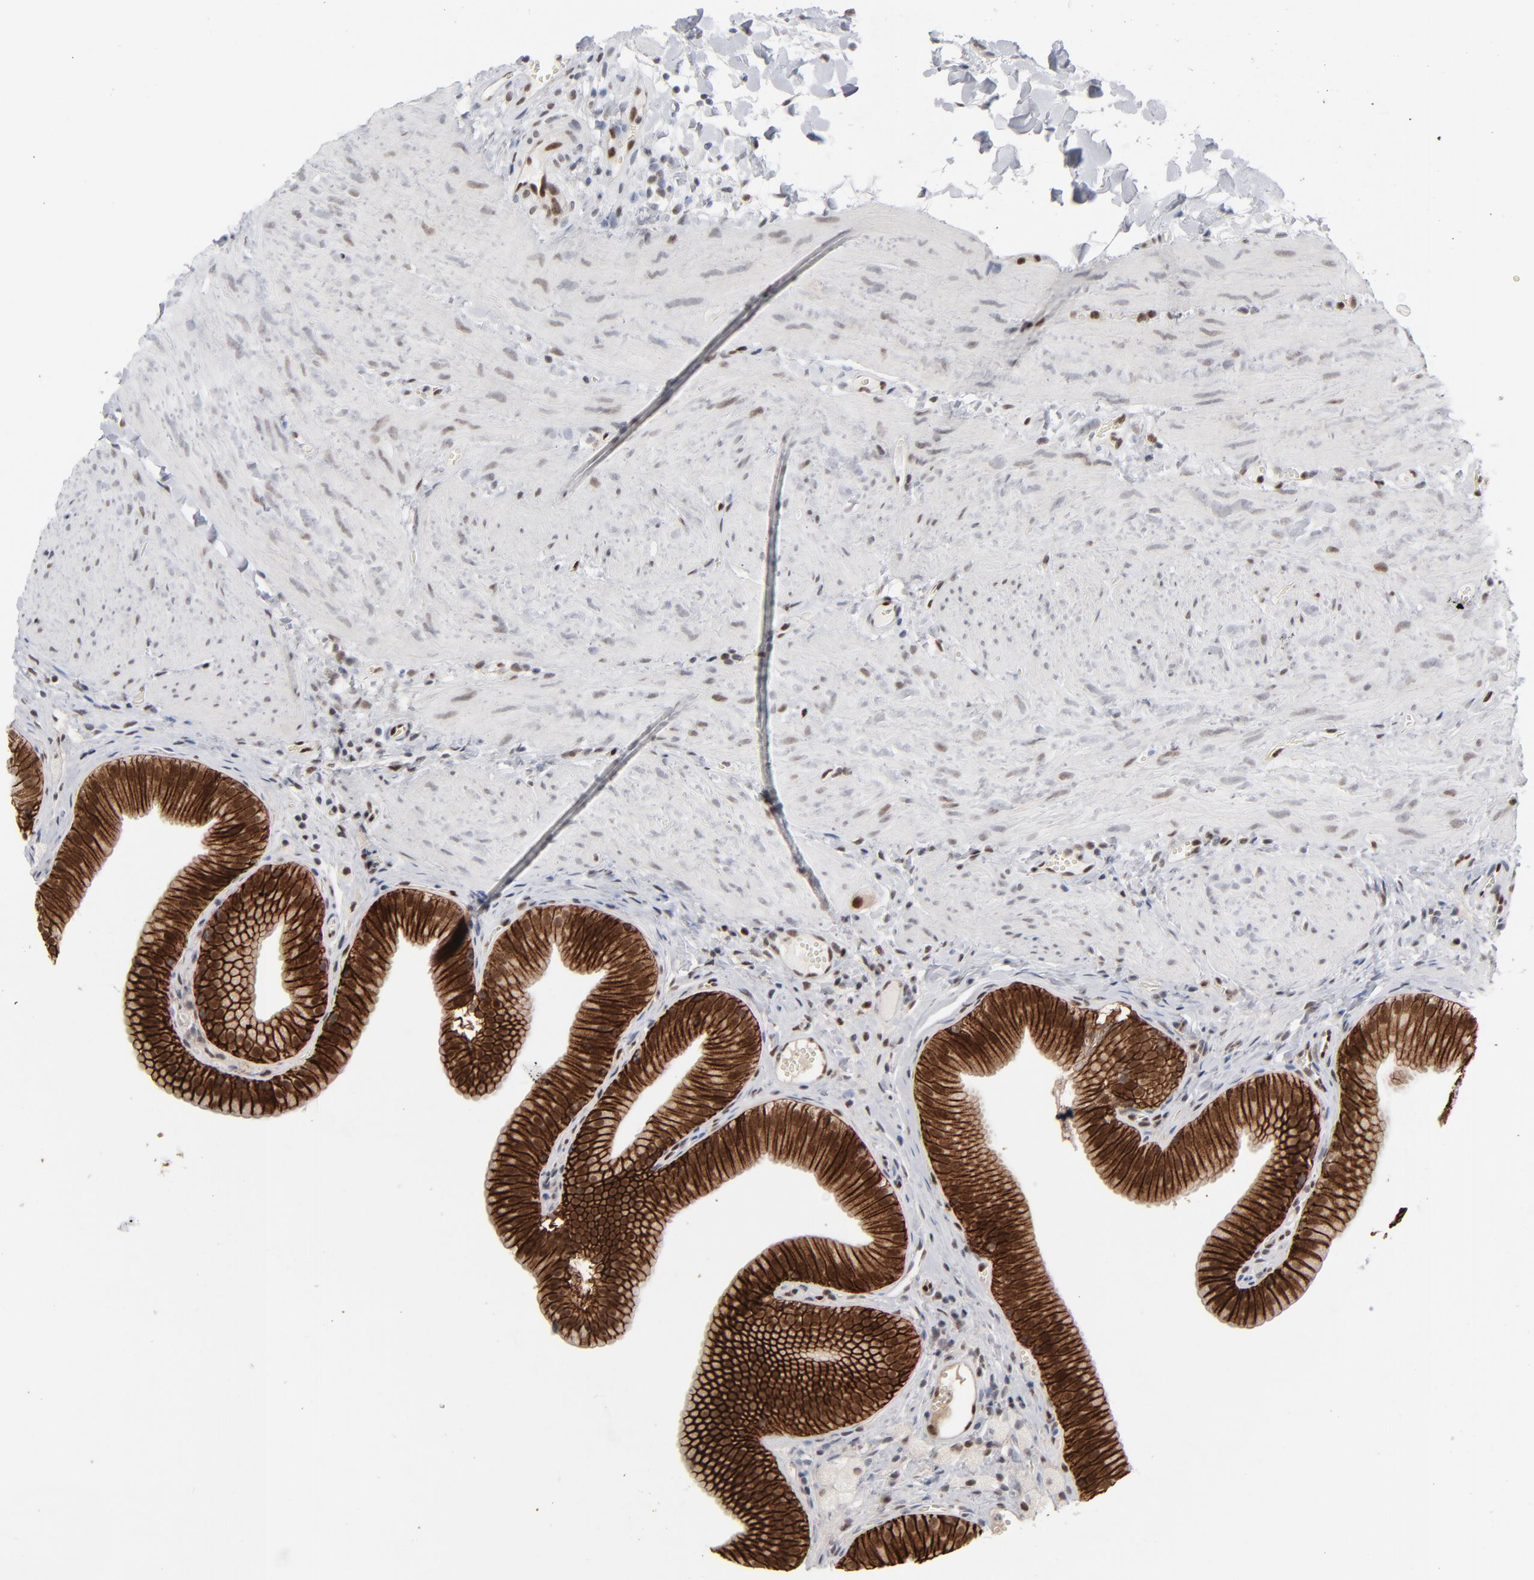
{"staining": {"intensity": "strong", "quantity": ">75%", "location": "cytoplasmic/membranous,nuclear"}, "tissue": "gallbladder", "cell_type": "Glandular cells", "image_type": "normal", "snomed": [{"axis": "morphology", "description": "Normal tissue, NOS"}, {"axis": "topography", "description": "Gallbladder"}], "caption": "The histopathology image shows staining of normal gallbladder, revealing strong cytoplasmic/membranous,nuclear protein expression (brown color) within glandular cells.", "gene": "IRF9", "patient": {"sex": "female", "age": 24}}